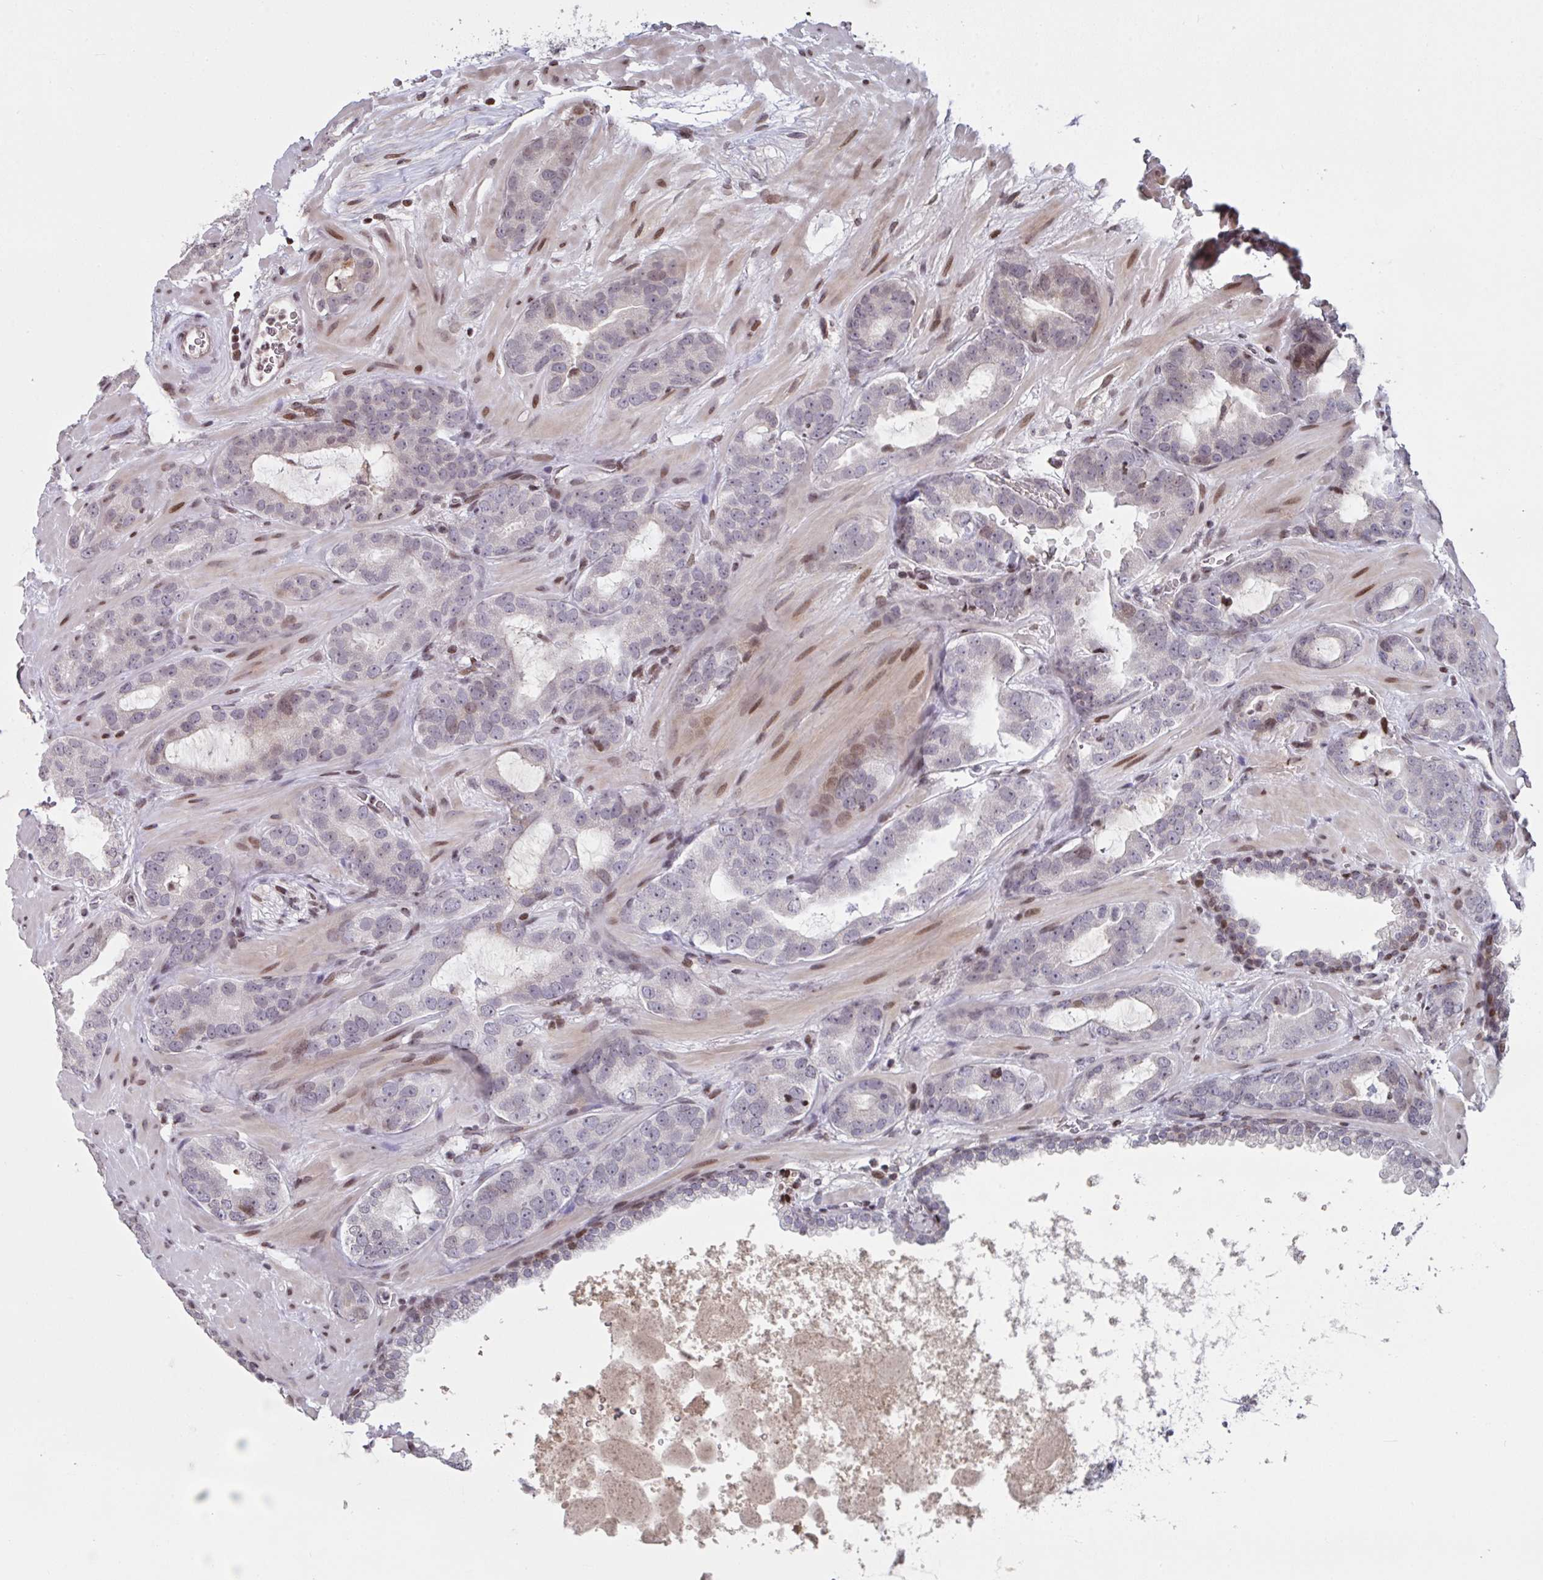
{"staining": {"intensity": "weak", "quantity": "<25%", "location": "nuclear"}, "tissue": "prostate cancer", "cell_type": "Tumor cells", "image_type": "cancer", "snomed": [{"axis": "morphology", "description": "Adenocarcinoma, Low grade"}, {"axis": "topography", "description": "Prostate"}], "caption": "DAB immunohistochemical staining of prostate low-grade adenocarcinoma reveals no significant staining in tumor cells.", "gene": "PCDHB8", "patient": {"sex": "male", "age": 62}}